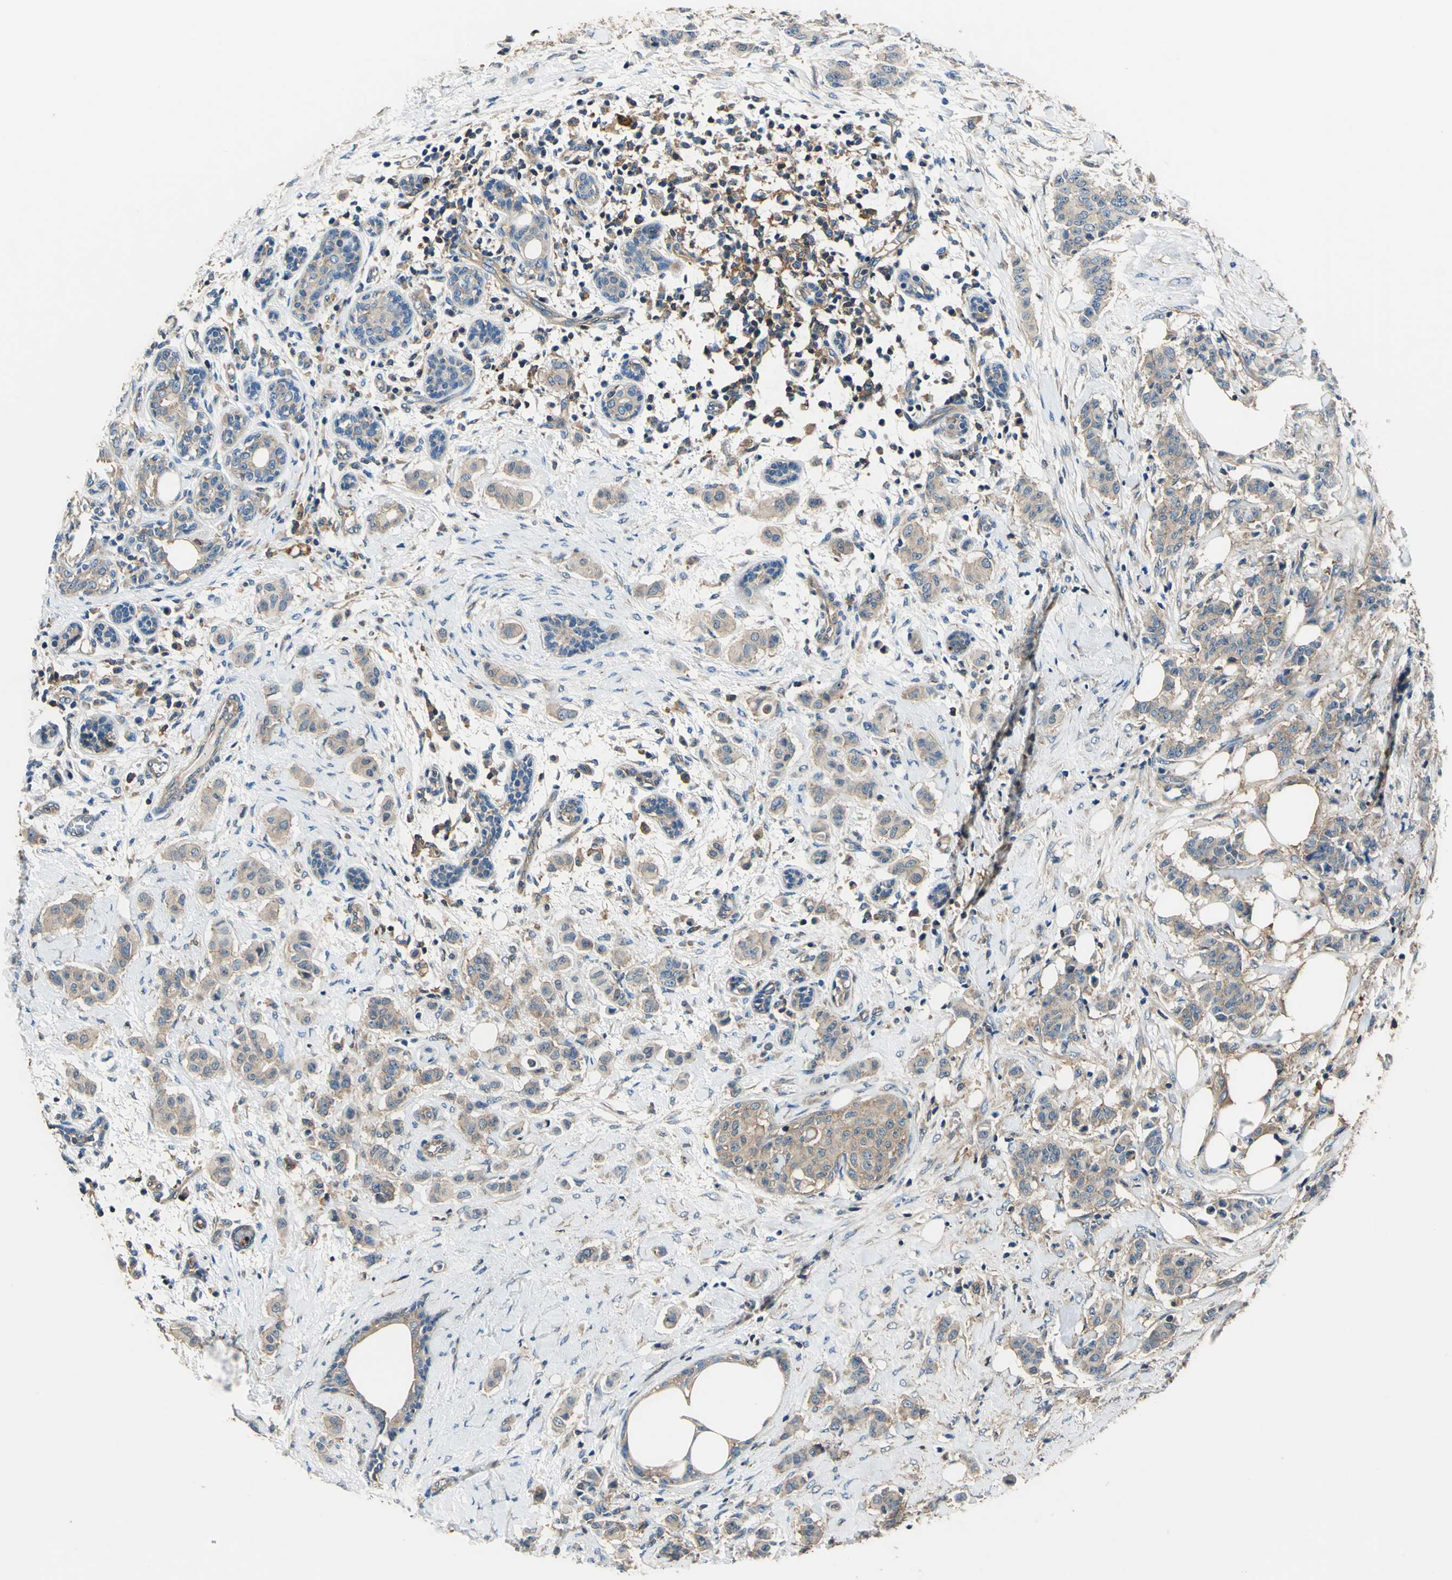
{"staining": {"intensity": "moderate", "quantity": "25%-75%", "location": "cytoplasmic/membranous"}, "tissue": "breast cancer", "cell_type": "Tumor cells", "image_type": "cancer", "snomed": [{"axis": "morphology", "description": "Duct carcinoma"}, {"axis": "topography", "description": "Breast"}], "caption": "Immunohistochemistry (IHC) staining of breast invasive ductal carcinoma, which demonstrates medium levels of moderate cytoplasmic/membranous staining in about 25%-75% of tumor cells indicating moderate cytoplasmic/membranous protein staining. The staining was performed using DAB (brown) for protein detection and nuclei were counterstained in hematoxylin (blue).", "gene": "DDX3Y", "patient": {"sex": "female", "age": 40}}